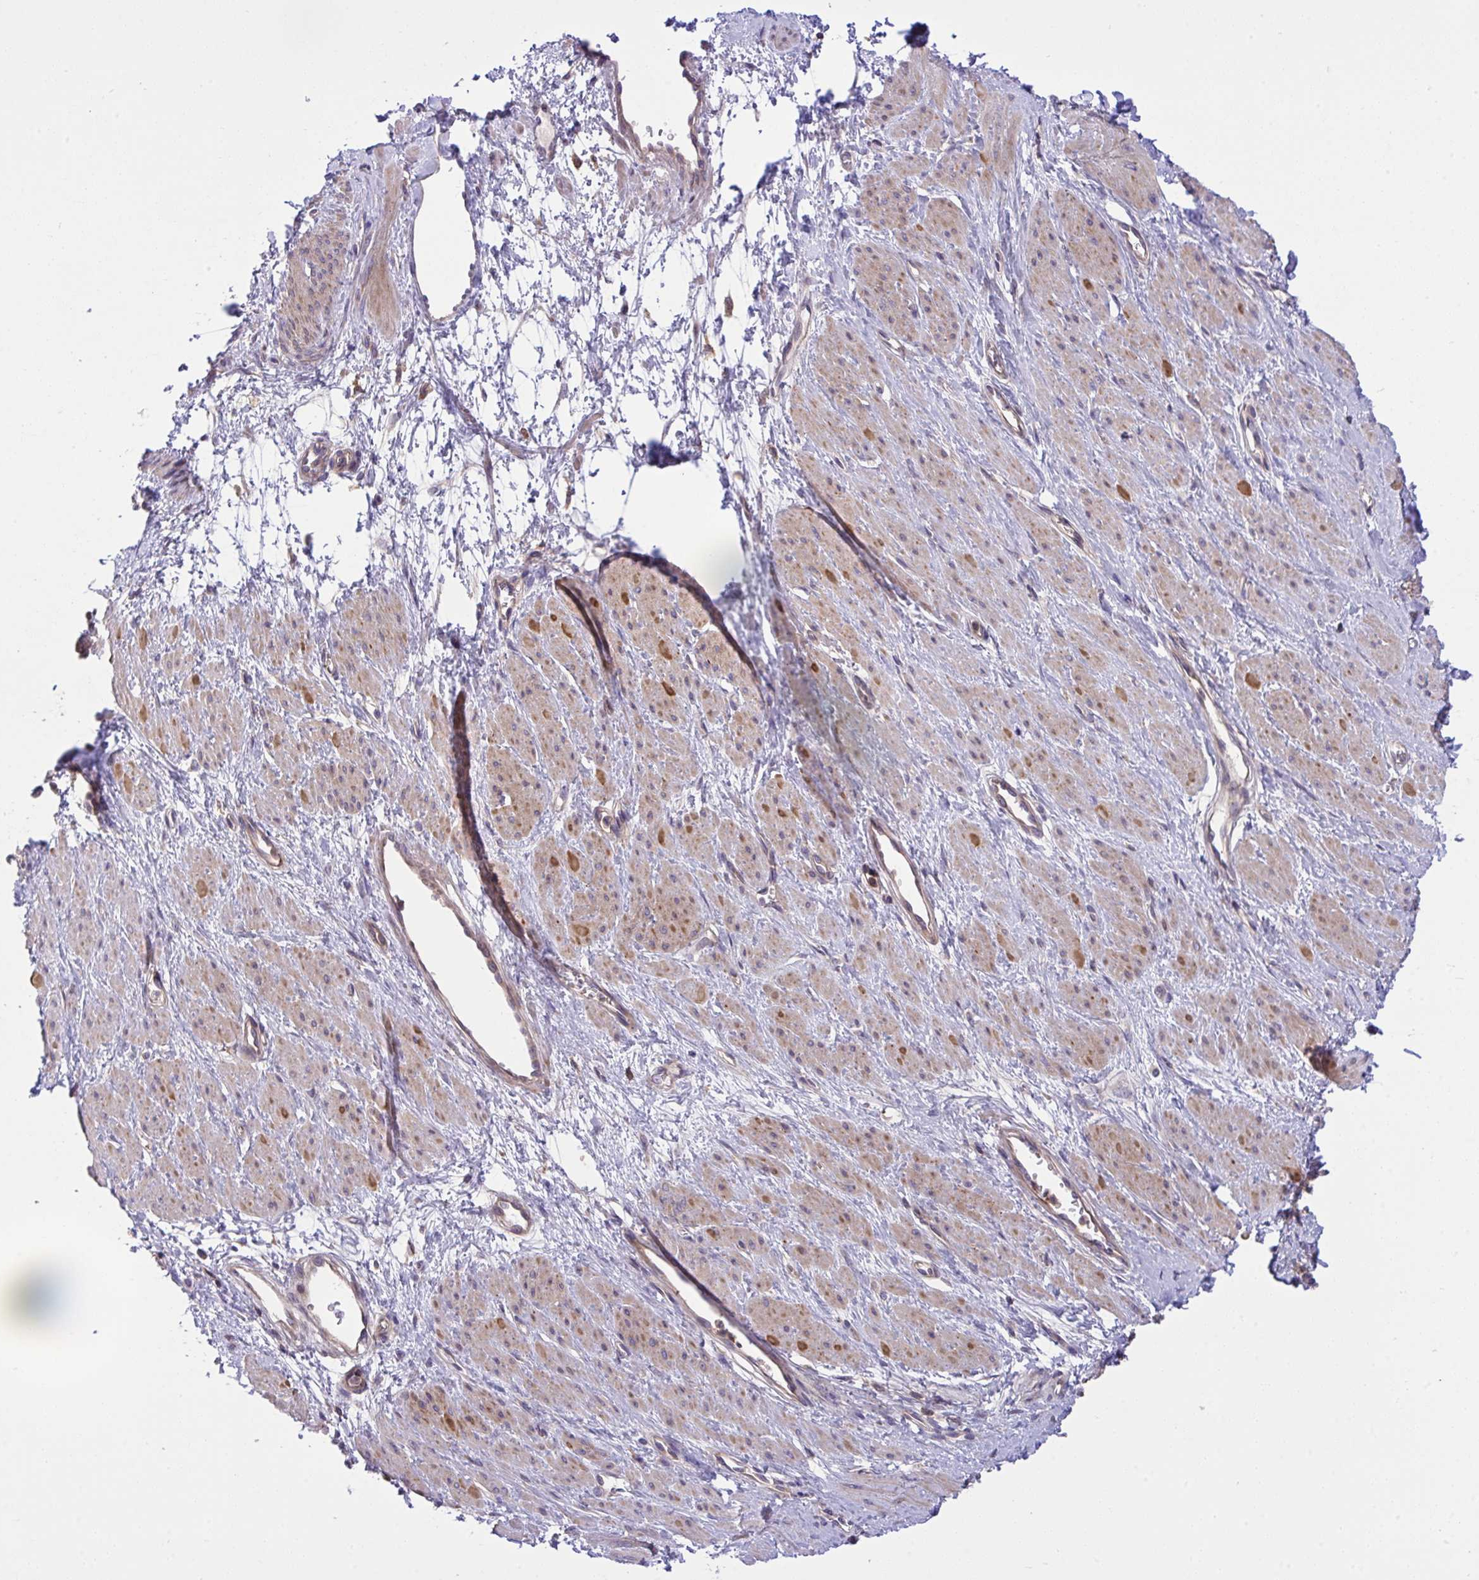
{"staining": {"intensity": "moderate", "quantity": "25%-75%", "location": "cytoplasmic/membranous"}, "tissue": "smooth muscle", "cell_type": "Smooth muscle cells", "image_type": "normal", "snomed": [{"axis": "morphology", "description": "Normal tissue, NOS"}, {"axis": "topography", "description": "Smooth muscle"}, {"axis": "topography", "description": "Uterus"}], "caption": "A high-resolution histopathology image shows immunohistochemistry staining of benign smooth muscle, which reveals moderate cytoplasmic/membranous expression in about 25%-75% of smooth muscle cells.", "gene": "GRB14", "patient": {"sex": "female", "age": 39}}